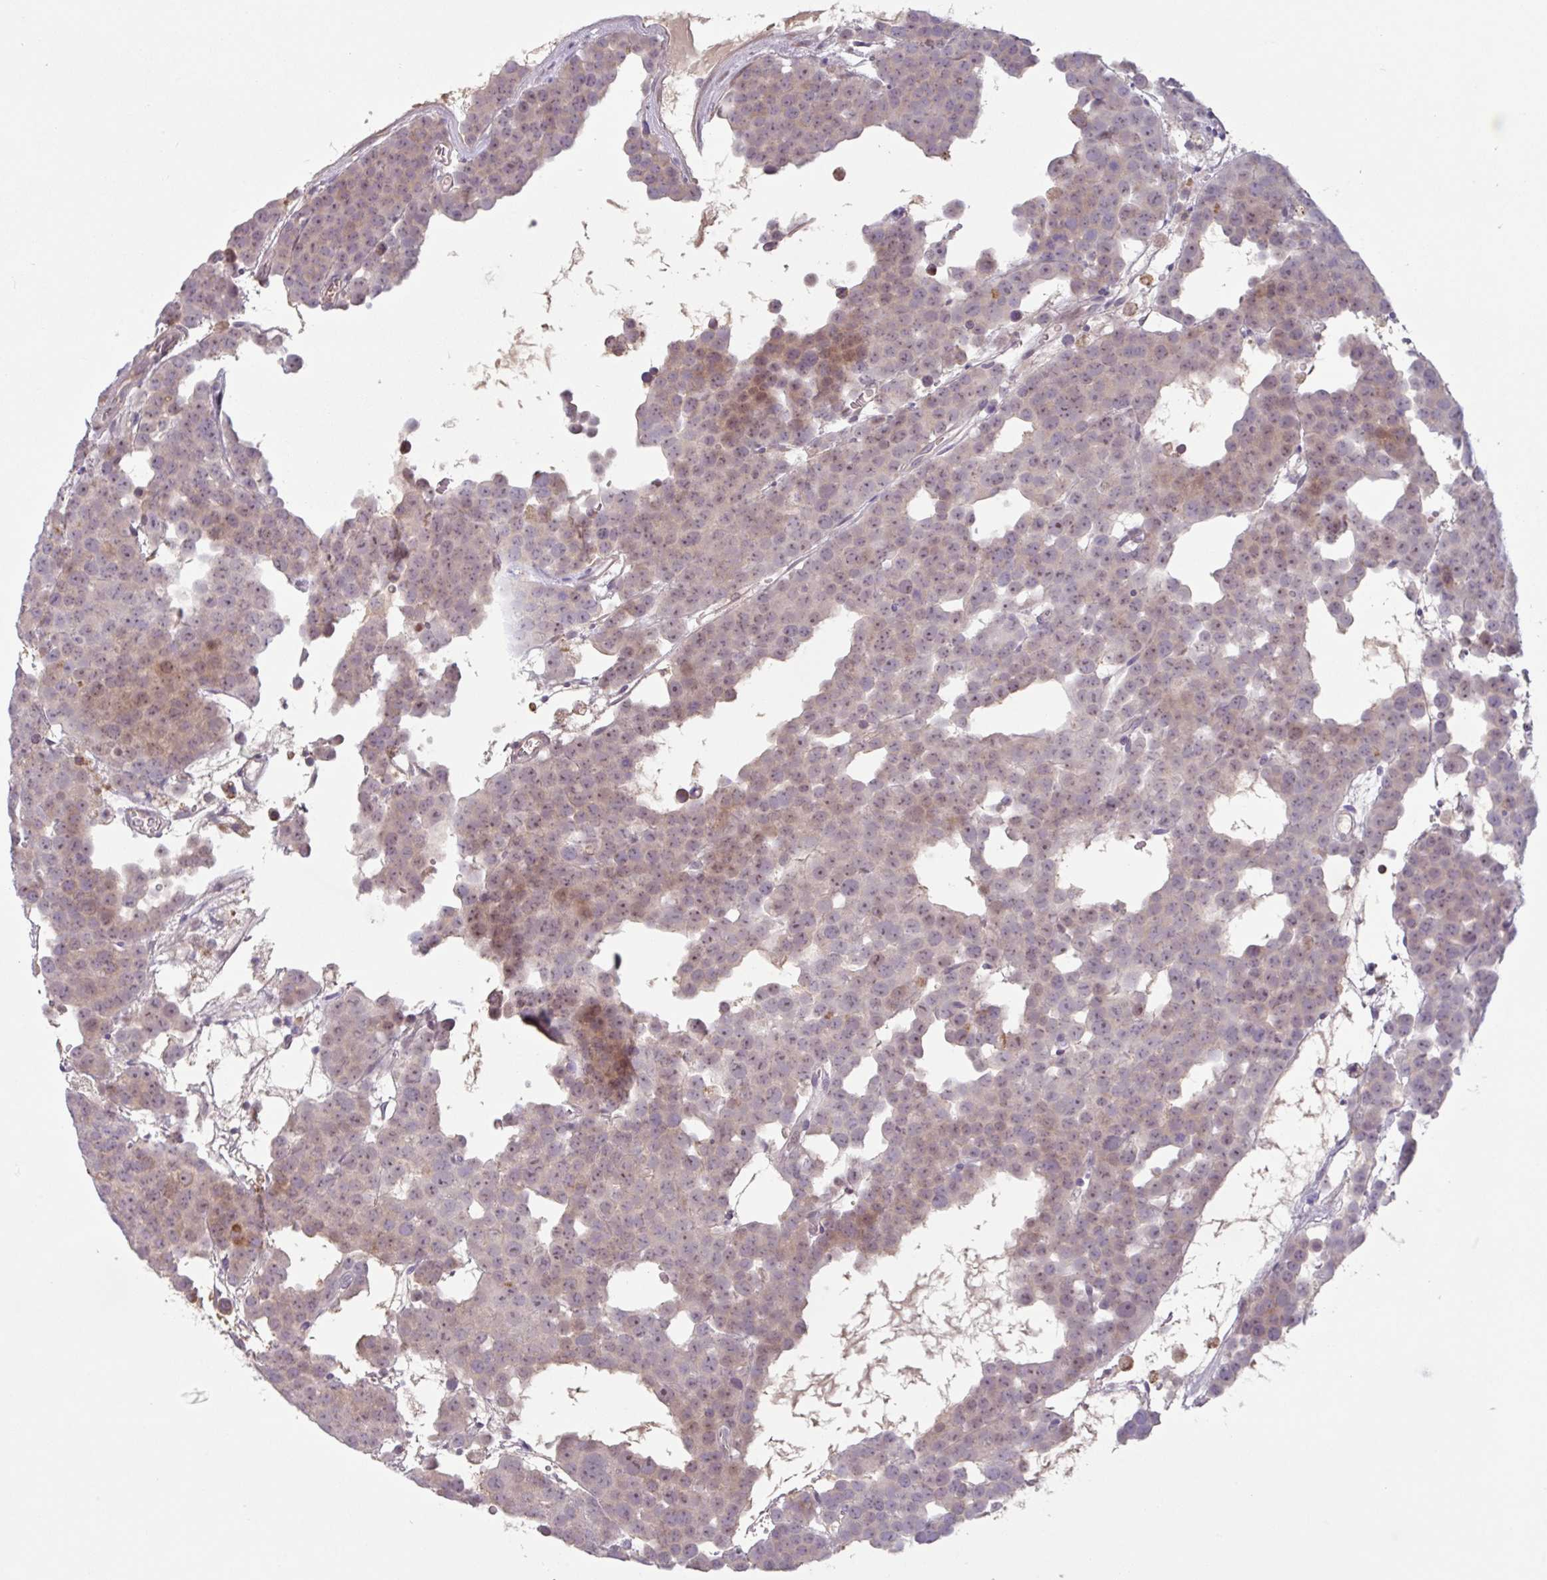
{"staining": {"intensity": "weak", "quantity": "25%-75%", "location": "cytoplasmic/membranous,nuclear"}, "tissue": "testis cancer", "cell_type": "Tumor cells", "image_type": "cancer", "snomed": [{"axis": "morphology", "description": "Seminoma, NOS"}, {"axis": "topography", "description": "Testis"}], "caption": "Immunohistochemistry (IHC) photomicrograph of neoplastic tissue: human testis cancer (seminoma) stained using immunohistochemistry (IHC) shows low levels of weak protein expression localized specifically in the cytoplasmic/membranous and nuclear of tumor cells, appearing as a cytoplasmic/membranous and nuclear brown color.", "gene": "TAF1D", "patient": {"sex": "male", "age": 71}}